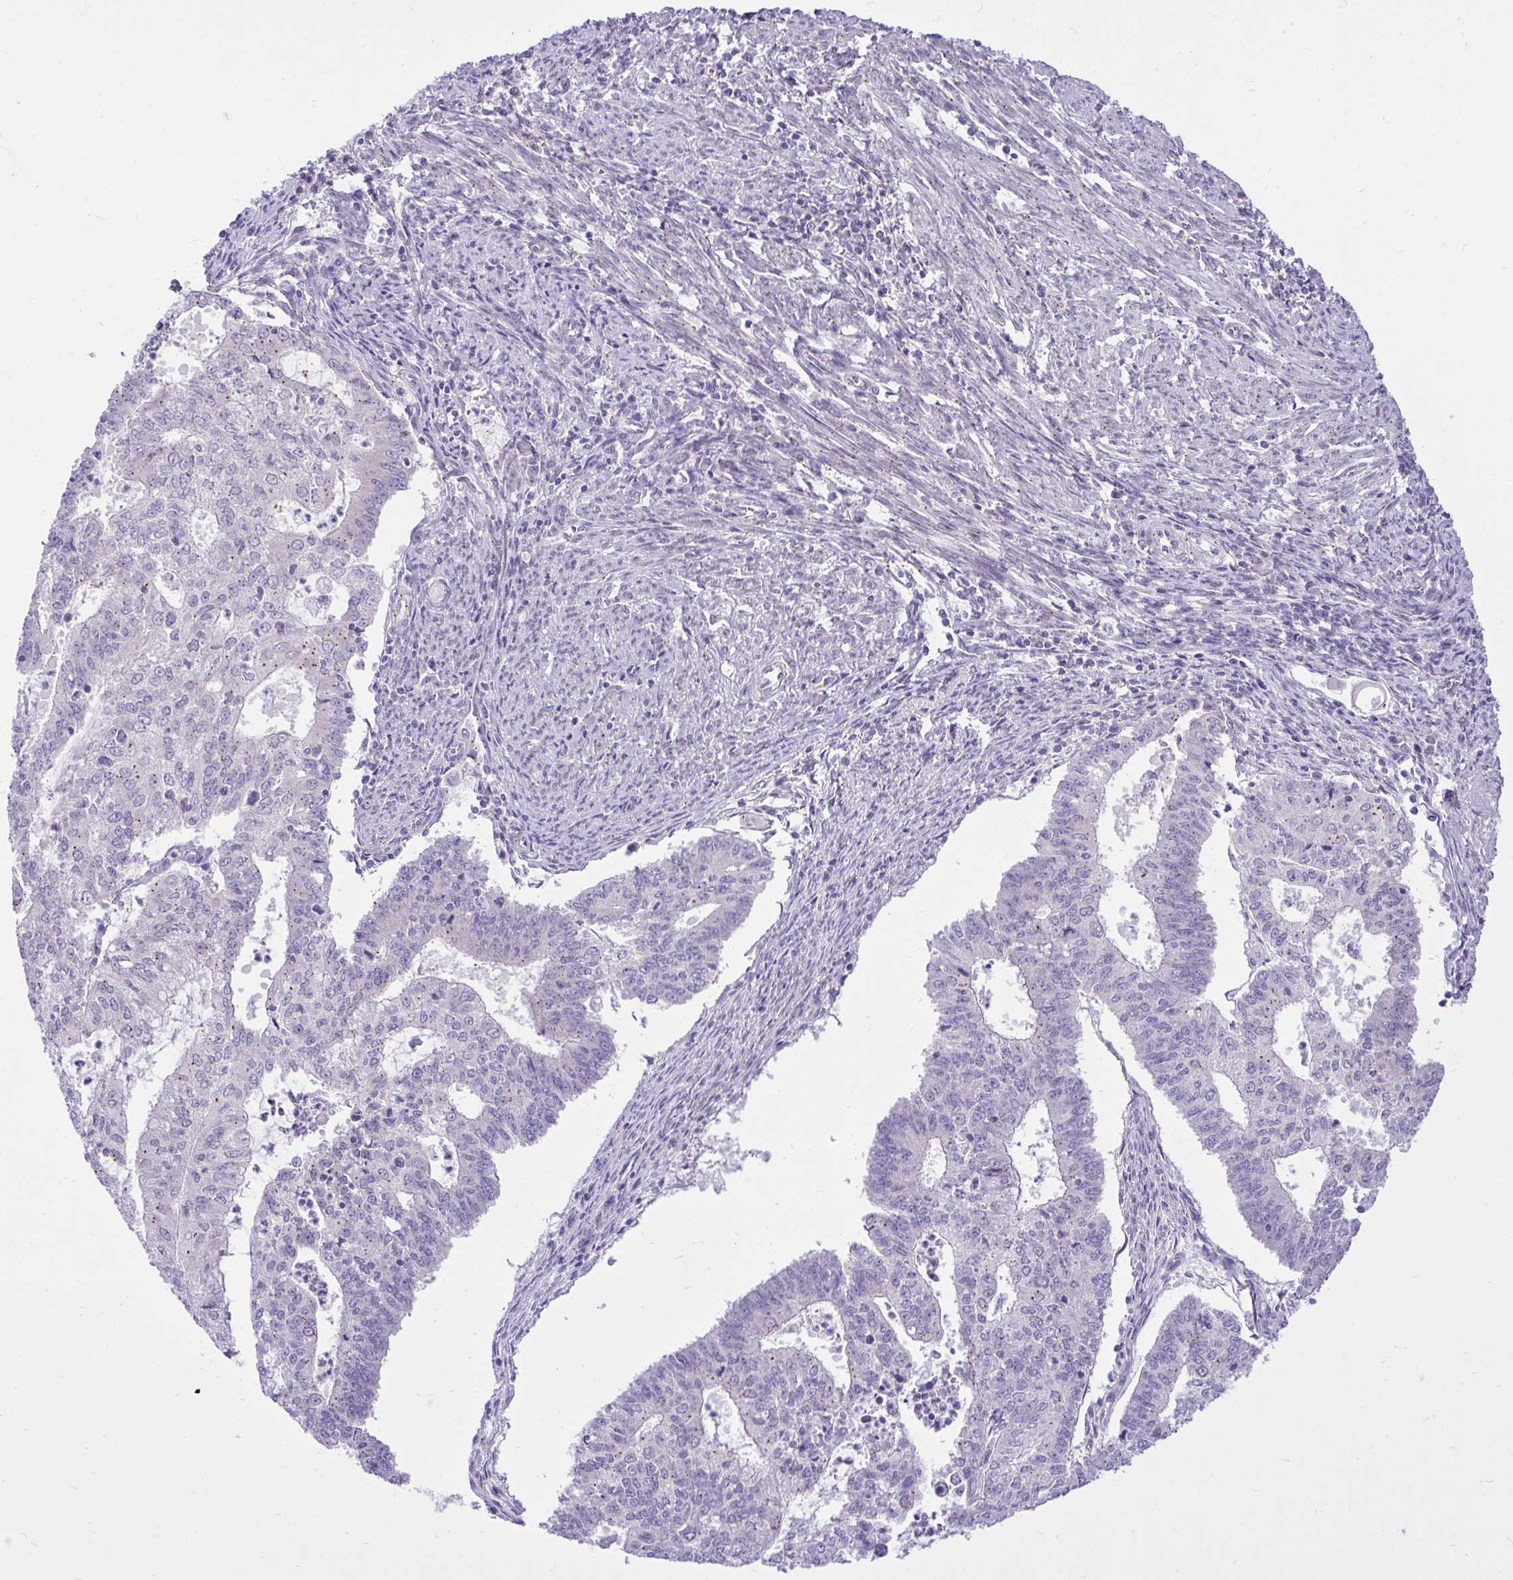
{"staining": {"intensity": "weak", "quantity": "<25%", "location": "cytoplasmic/membranous"}, "tissue": "endometrial cancer", "cell_type": "Tumor cells", "image_type": "cancer", "snomed": [{"axis": "morphology", "description": "Adenocarcinoma, NOS"}, {"axis": "topography", "description": "Endometrium"}], "caption": "High power microscopy image of an immunohistochemistry micrograph of endometrial cancer, revealing no significant expression in tumor cells. (Stains: DAB (3,3'-diaminobenzidine) IHC with hematoxylin counter stain, Microscopy: brightfield microscopy at high magnification).", "gene": "CEACAM18", "patient": {"sex": "female", "age": 61}}